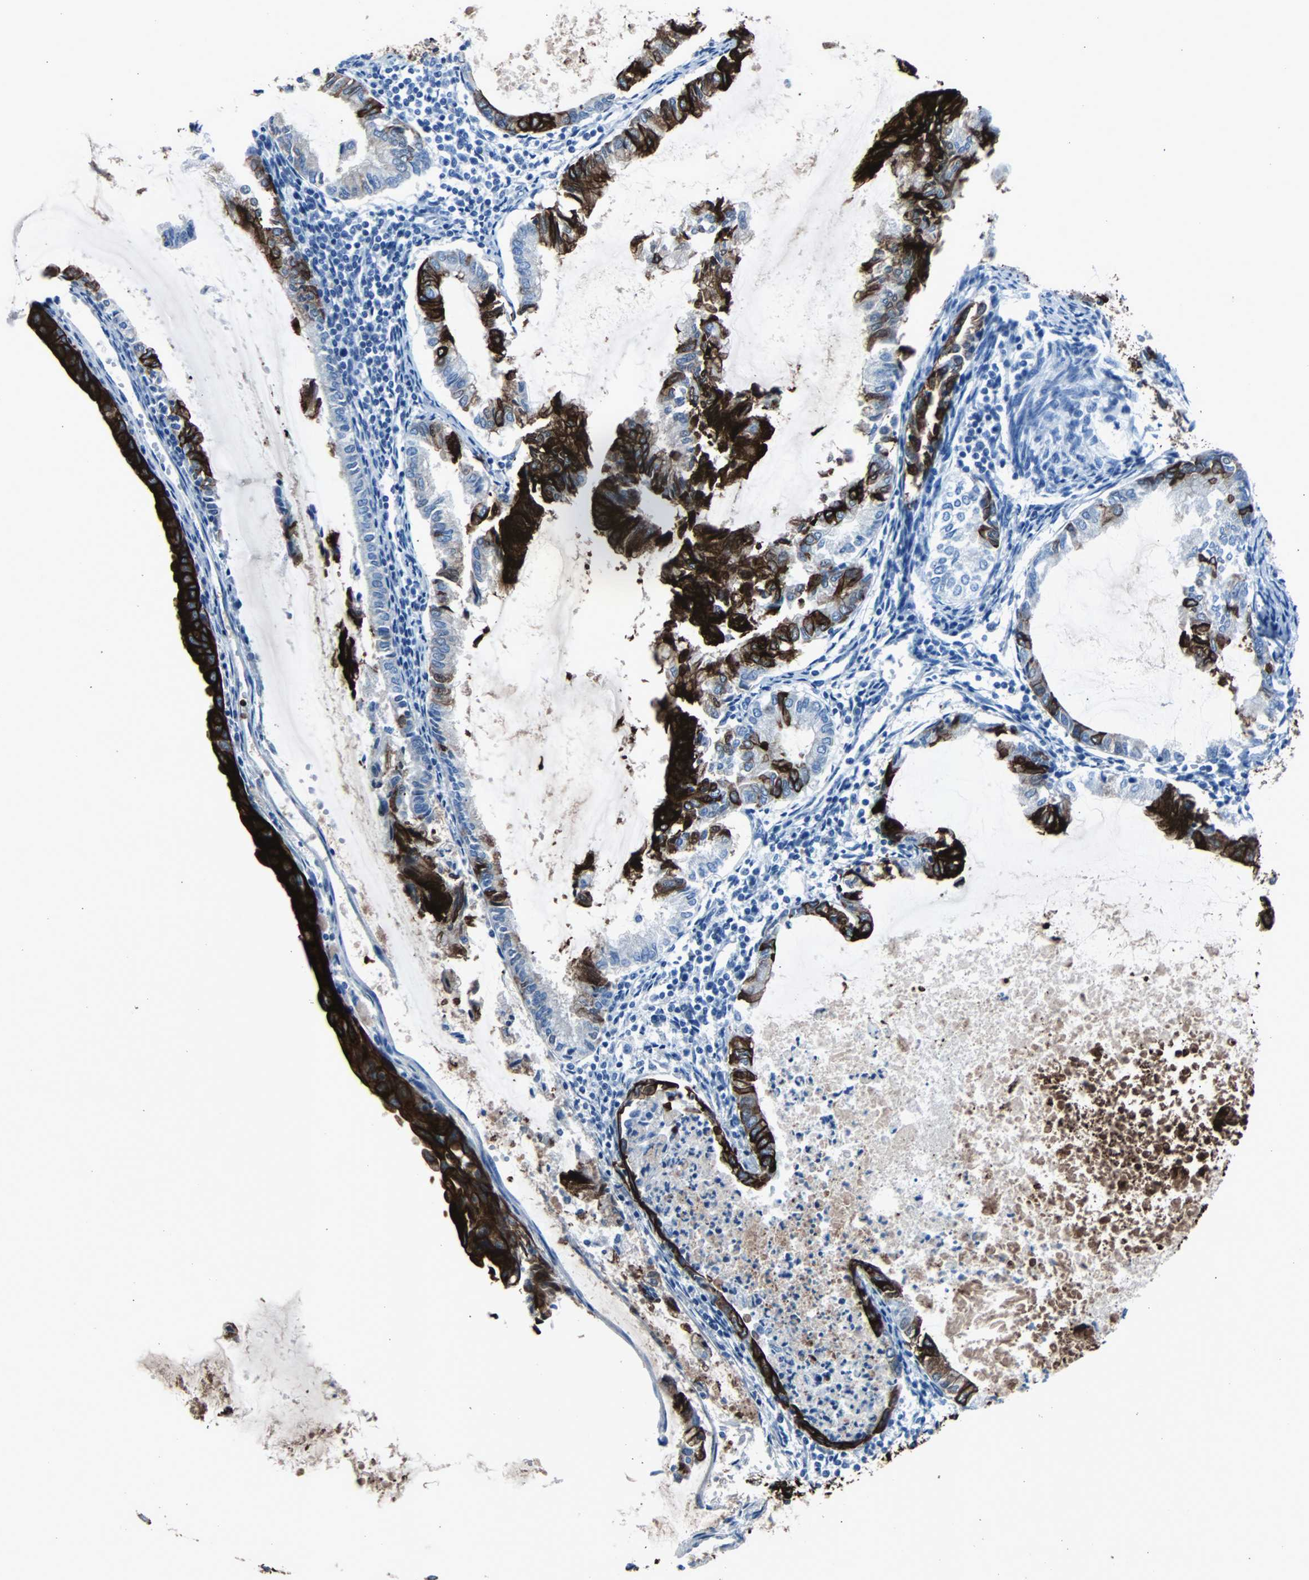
{"staining": {"intensity": "strong", "quantity": "25%-75%", "location": "cytoplasmic/membranous"}, "tissue": "endometrial cancer", "cell_type": "Tumor cells", "image_type": "cancer", "snomed": [{"axis": "morphology", "description": "Adenocarcinoma, NOS"}, {"axis": "topography", "description": "Endometrium"}], "caption": "High-magnification brightfield microscopy of endometrial cancer stained with DAB (3,3'-diaminobenzidine) (brown) and counterstained with hematoxylin (blue). tumor cells exhibit strong cytoplasmic/membranous expression is seen in about25%-75% of cells.", "gene": "KRT7", "patient": {"sex": "female", "age": 86}}